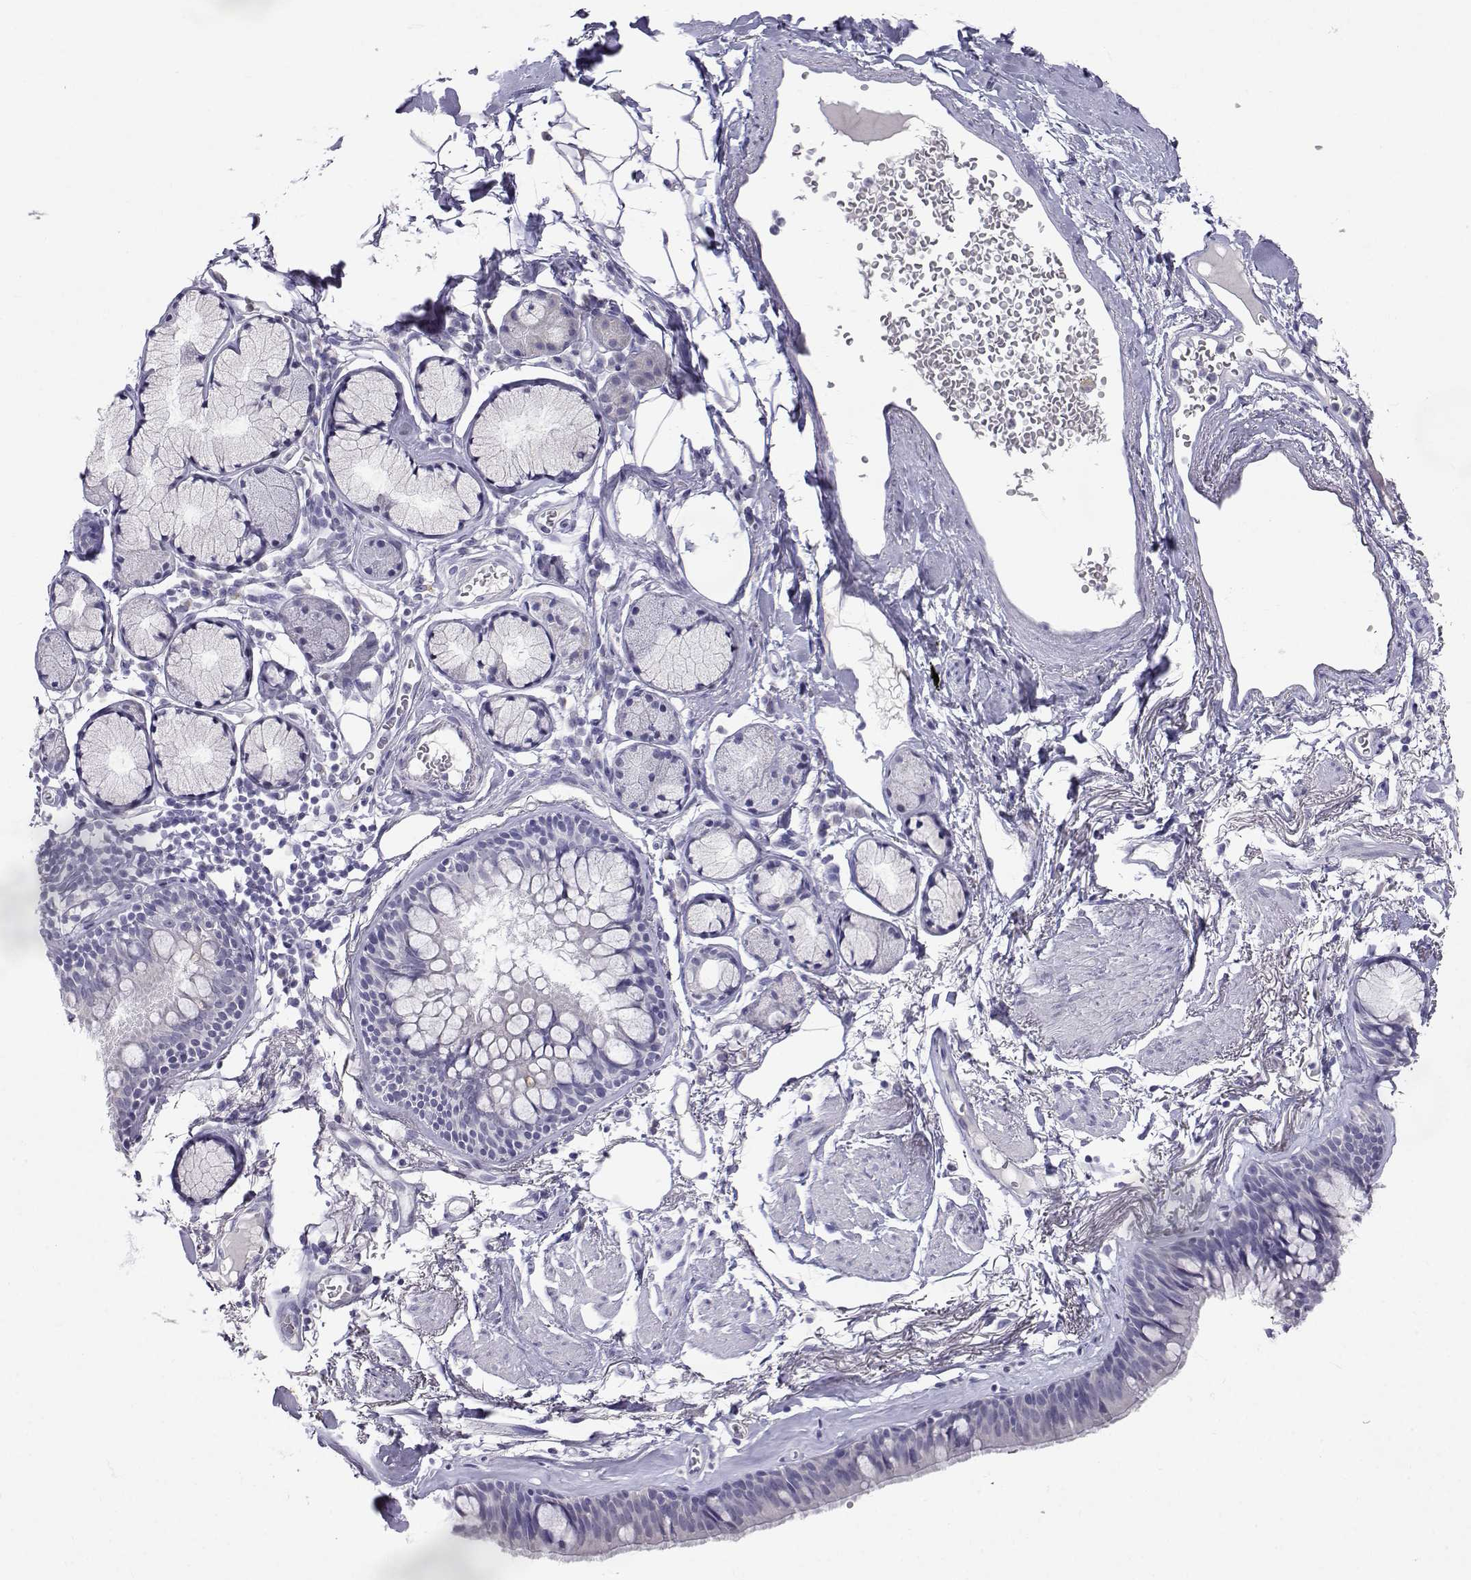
{"staining": {"intensity": "negative", "quantity": "none", "location": "none"}, "tissue": "bronchus", "cell_type": "Respiratory epithelial cells", "image_type": "normal", "snomed": [{"axis": "morphology", "description": "Normal tissue, NOS"}, {"axis": "morphology", "description": "Squamous cell carcinoma, NOS"}, {"axis": "topography", "description": "Cartilage tissue"}, {"axis": "topography", "description": "Bronchus"}], "caption": "Micrograph shows no significant protein expression in respiratory epithelial cells of benign bronchus. (IHC, brightfield microscopy, high magnification).", "gene": "SLC6A3", "patient": {"sex": "male", "age": 72}}